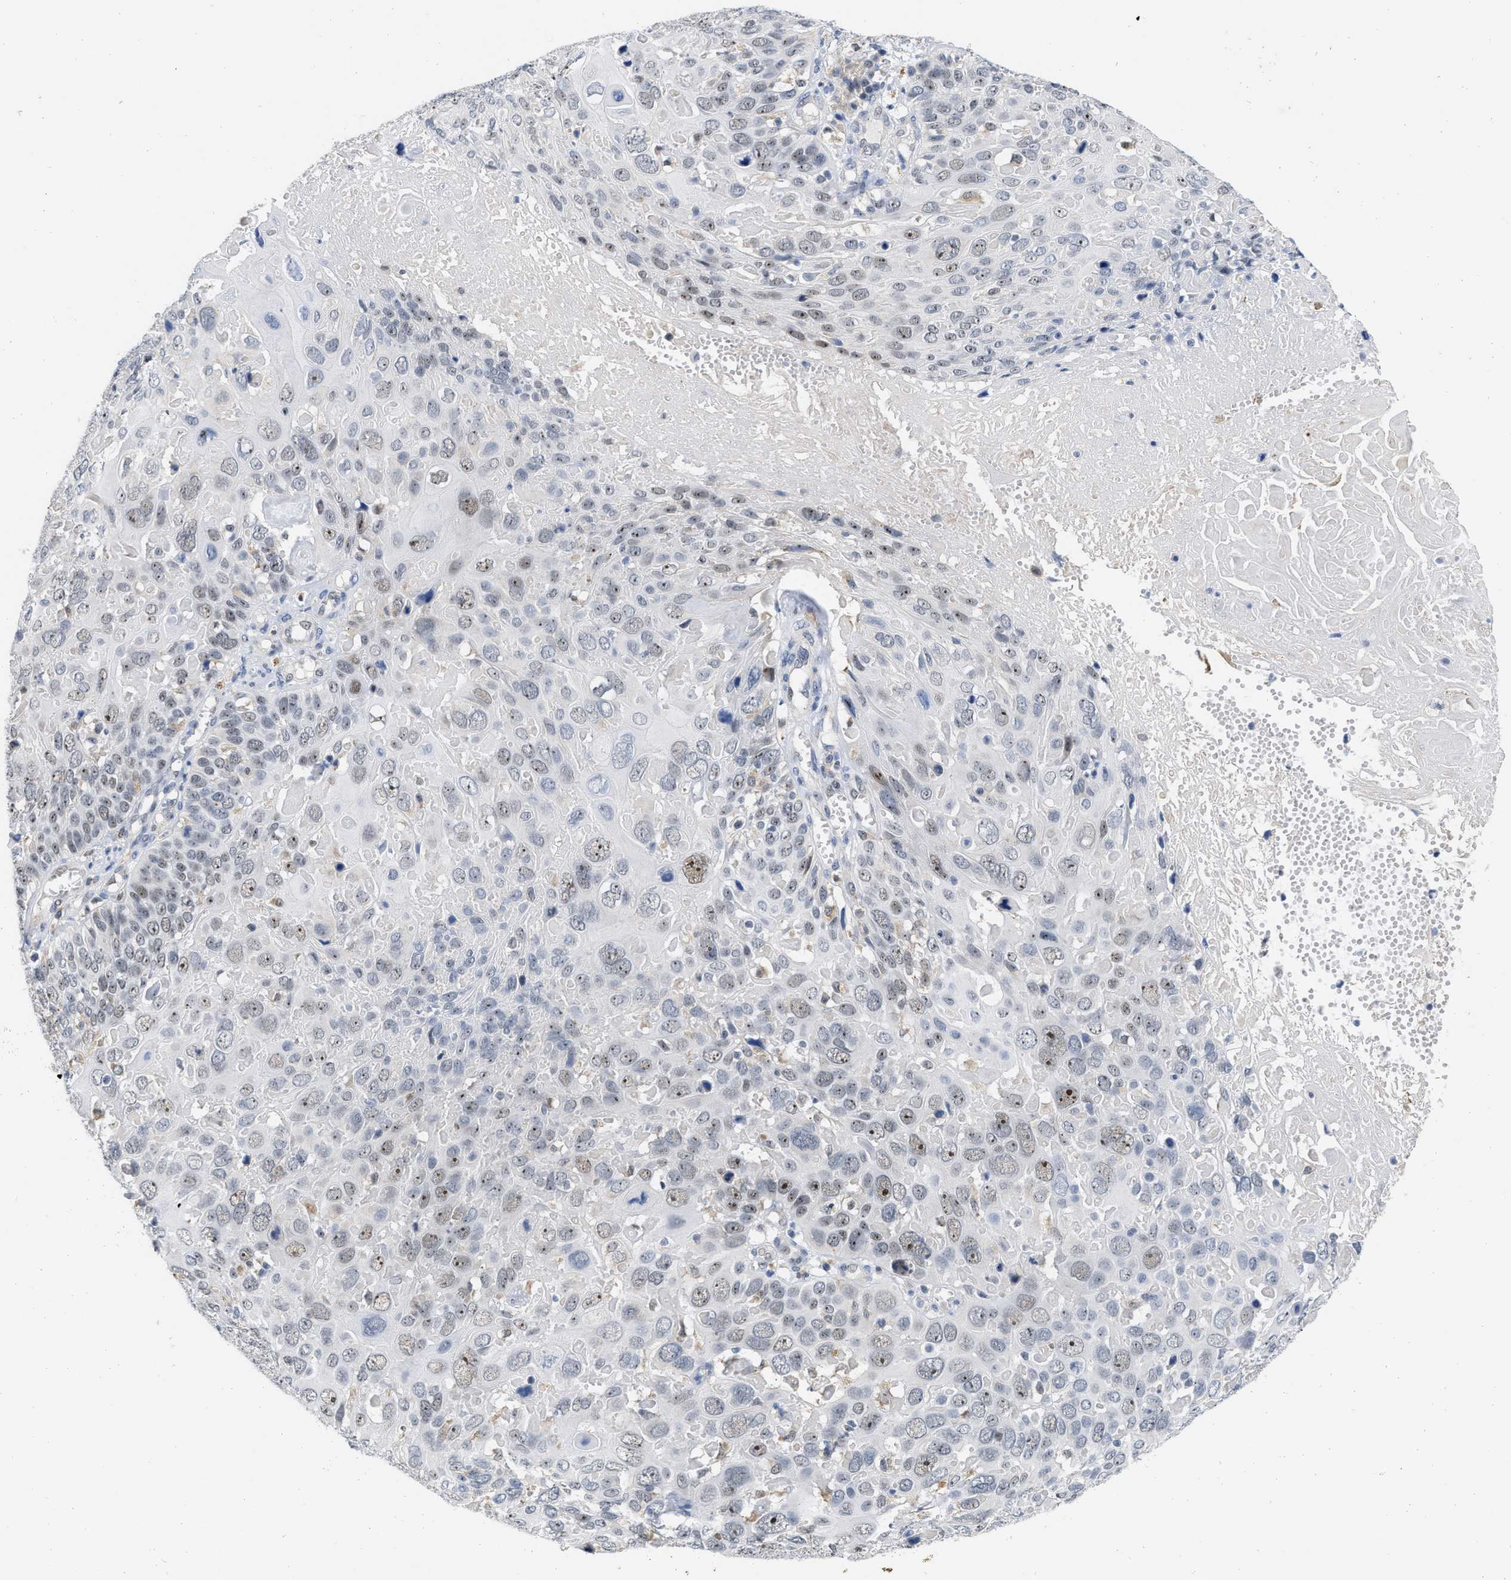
{"staining": {"intensity": "moderate", "quantity": "25%-75%", "location": "nuclear"}, "tissue": "cervical cancer", "cell_type": "Tumor cells", "image_type": "cancer", "snomed": [{"axis": "morphology", "description": "Squamous cell carcinoma, NOS"}, {"axis": "topography", "description": "Cervix"}], "caption": "Tumor cells display moderate nuclear staining in about 25%-75% of cells in cervical cancer (squamous cell carcinoma).", "gene": "ELAC2", "patient": {"sex": "female", "age": 74}}